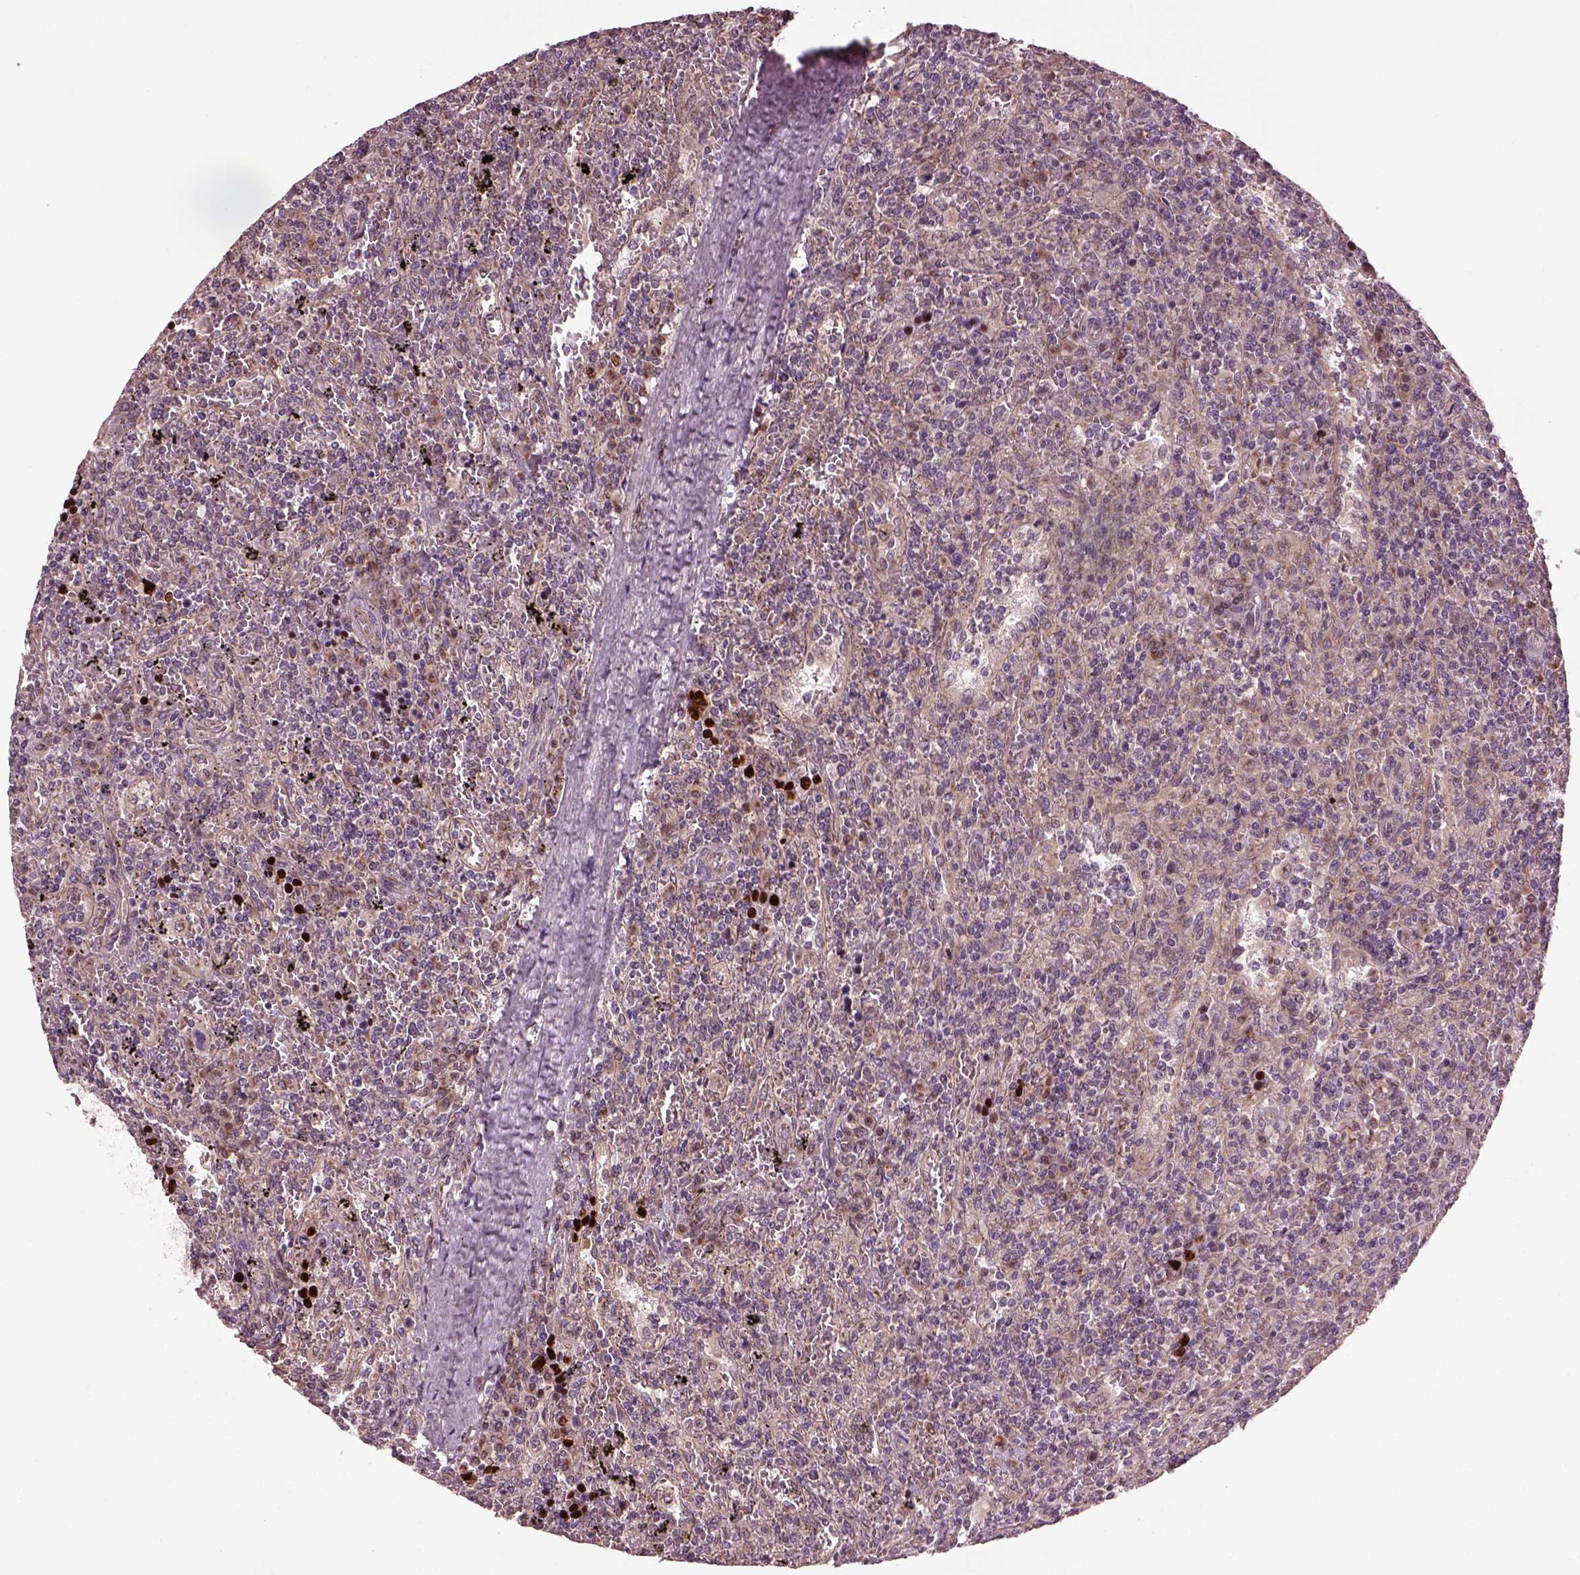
{"staining": {"intensity": "strong", "quantity": "<25%", "location": "cytoplasmic/membranous"}, "tissue": "lymphoma", "cell_type": "Tumor cells", "image_type": "cancer", "snomed": [{"axis": "morphology", "description": "Malignant lymphoma, non-Hodgkin's type, Low grade"}, {"axis": "topography", "description": "Spleen"}], "caption": "Lymphoma was stained to show a protein in brown. There is medium levels of strong cytoplasmic/membranous staining in about <25% of tumor cells.", "gene": "RUFY3", "patient": {"sex": "male", "age": 62}}